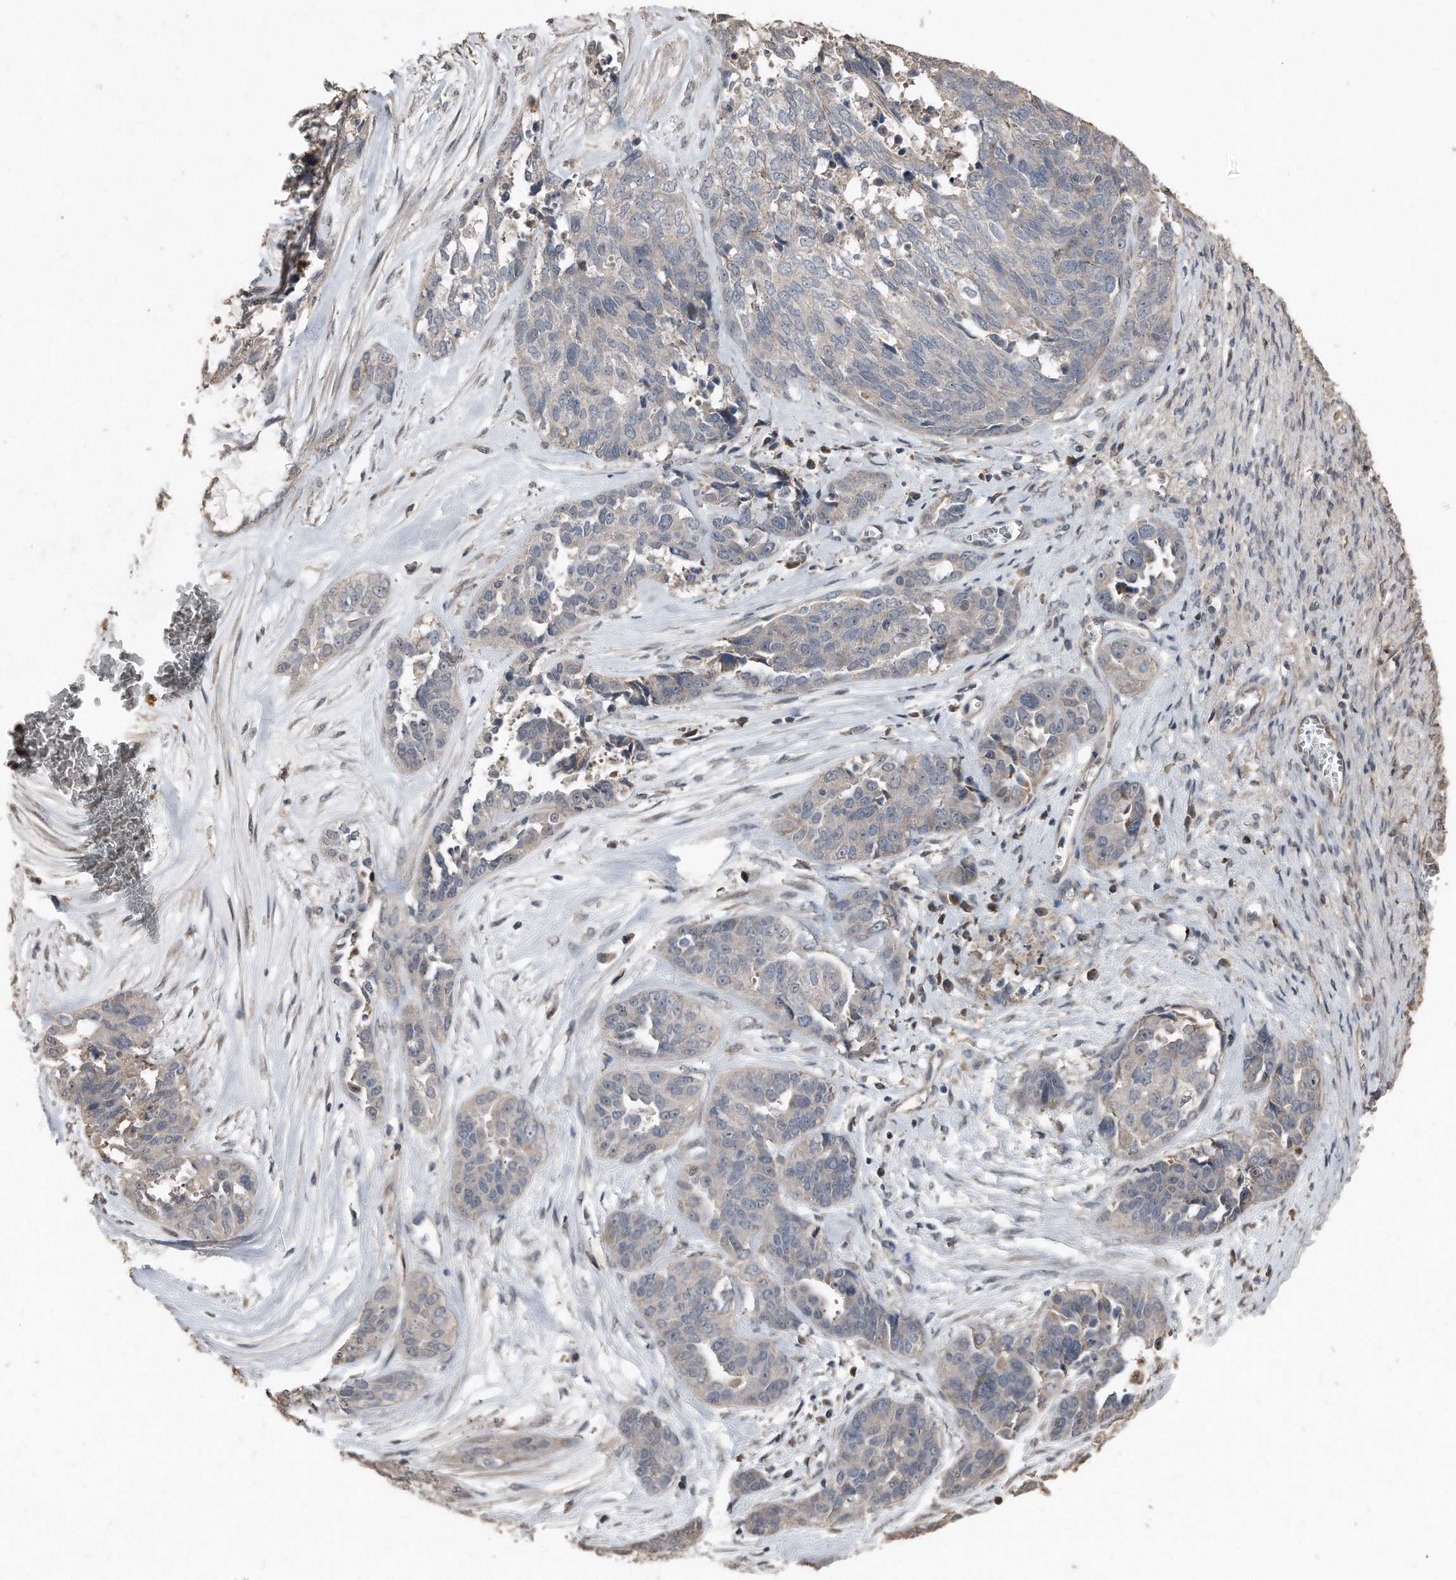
{"staining": {"intensity": "negative", "quantity": "none", "location": "none"}, "tissue": "ovarian cancer", "cell_type": "Tumor cells", "image_type": "cancer", "snomed": [{"axis": "morphology", "description": "Cystadenocarcinoma, serous, NOS"}, {"axis": "topography", "description": "Ovary"}], "caption": "A histopathology image of ovarian serous cystadenocarcinoma stained for a protein exhibits no brown staining in tumor cells.", "gene": "ANKRD10", "patient": {"sex": "female", "age": 44}}